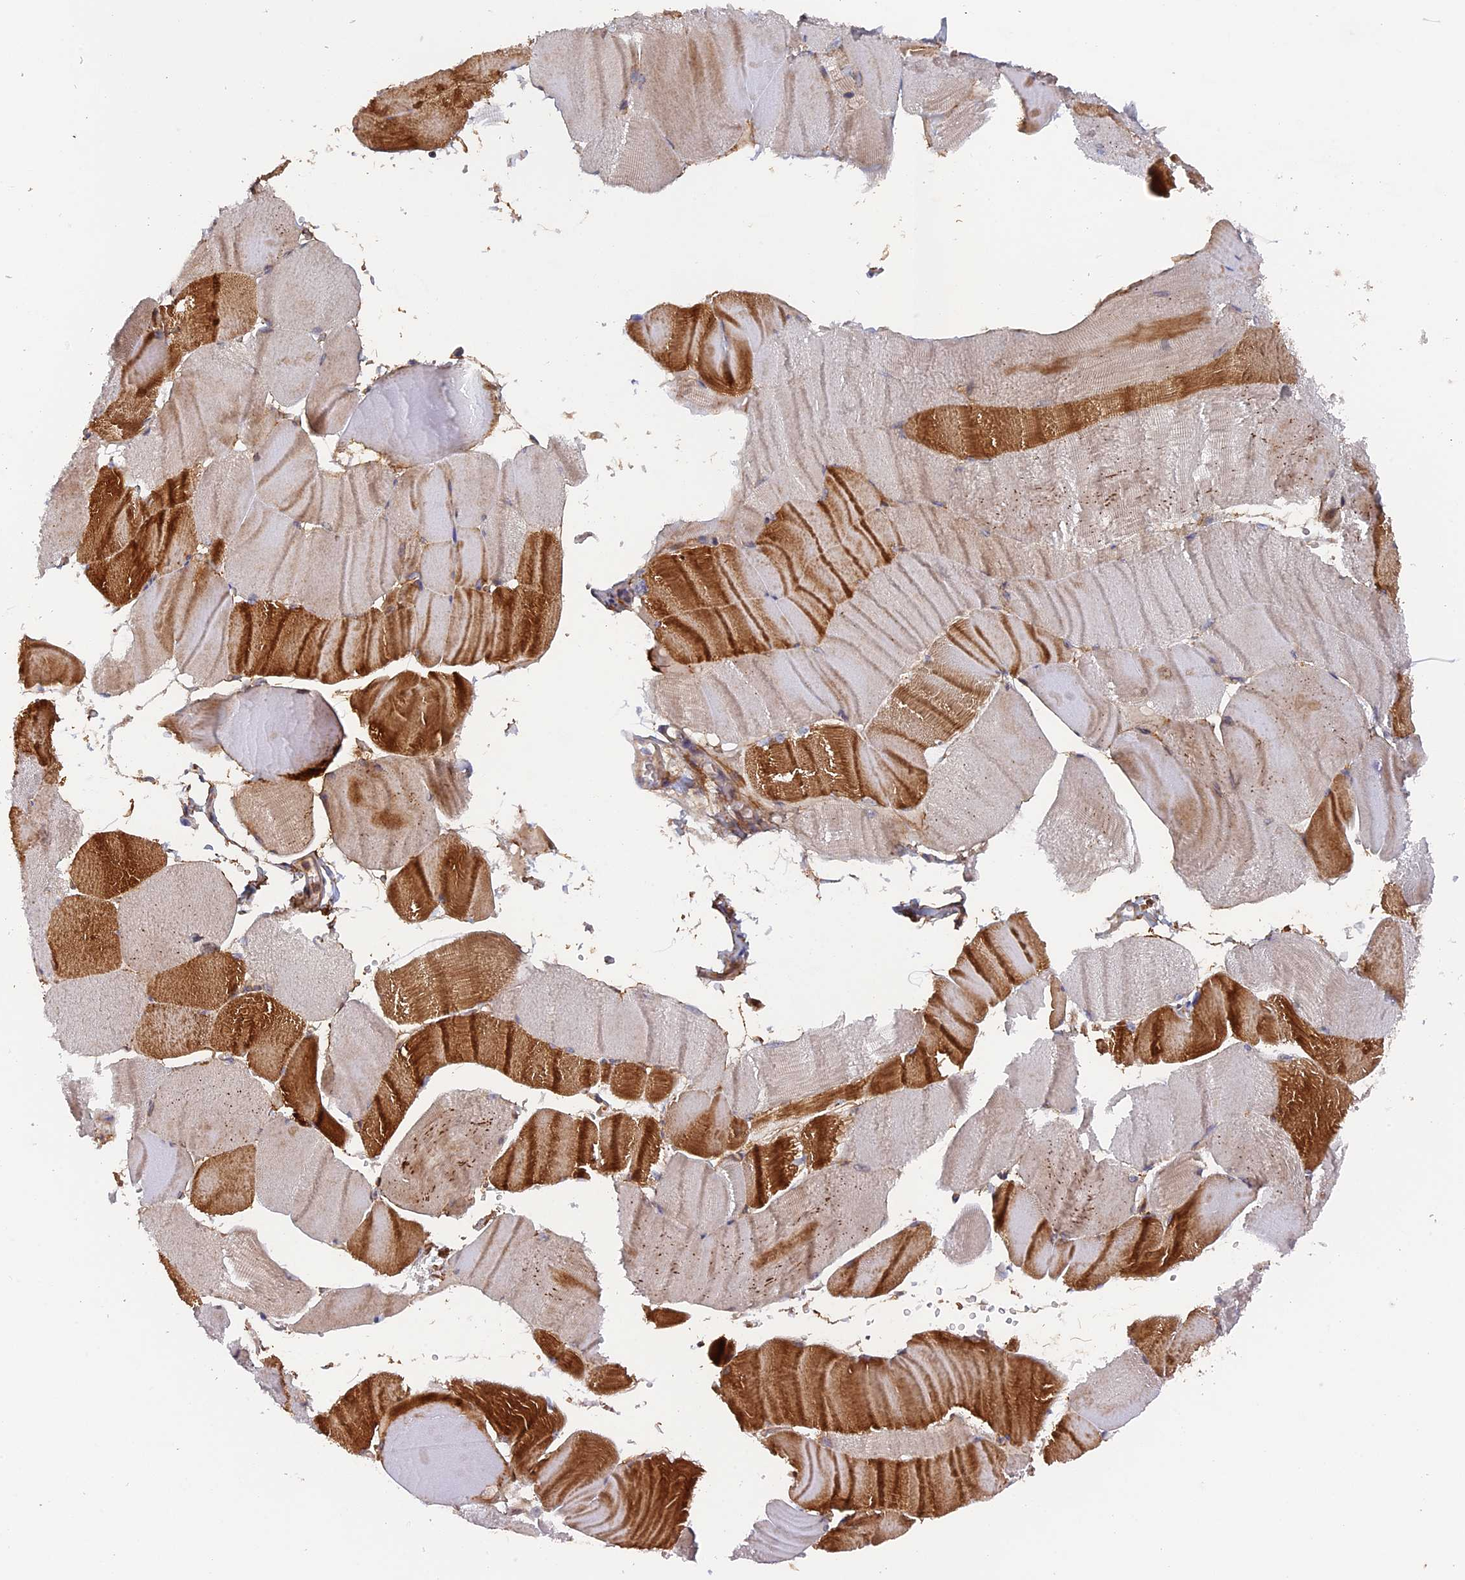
{"staining": {"intensity": "strong", "quantity": "25%-75%", "location": "cytoplasmic/membranous"}, "tissue": "skeletal muscle", "cell_type": "Myocytes", "image_type": "normal", "snomed": [{"axis": "morphology", "description": "Normal tissue, NOS"}, {"axis": "morphology", "description": "Basal cell carcinoma"}, {"axis": "topography", "description": "Skeletal muscle"}], "caption": "Immunohistochemical staining of benign skeletal muscle exhibits high levels of strong cytoplasmic/membranous staining in about 25%-75% of myocytes.", "gene": "TMEM196", "patient": {"sex": "female", "age": 64}}